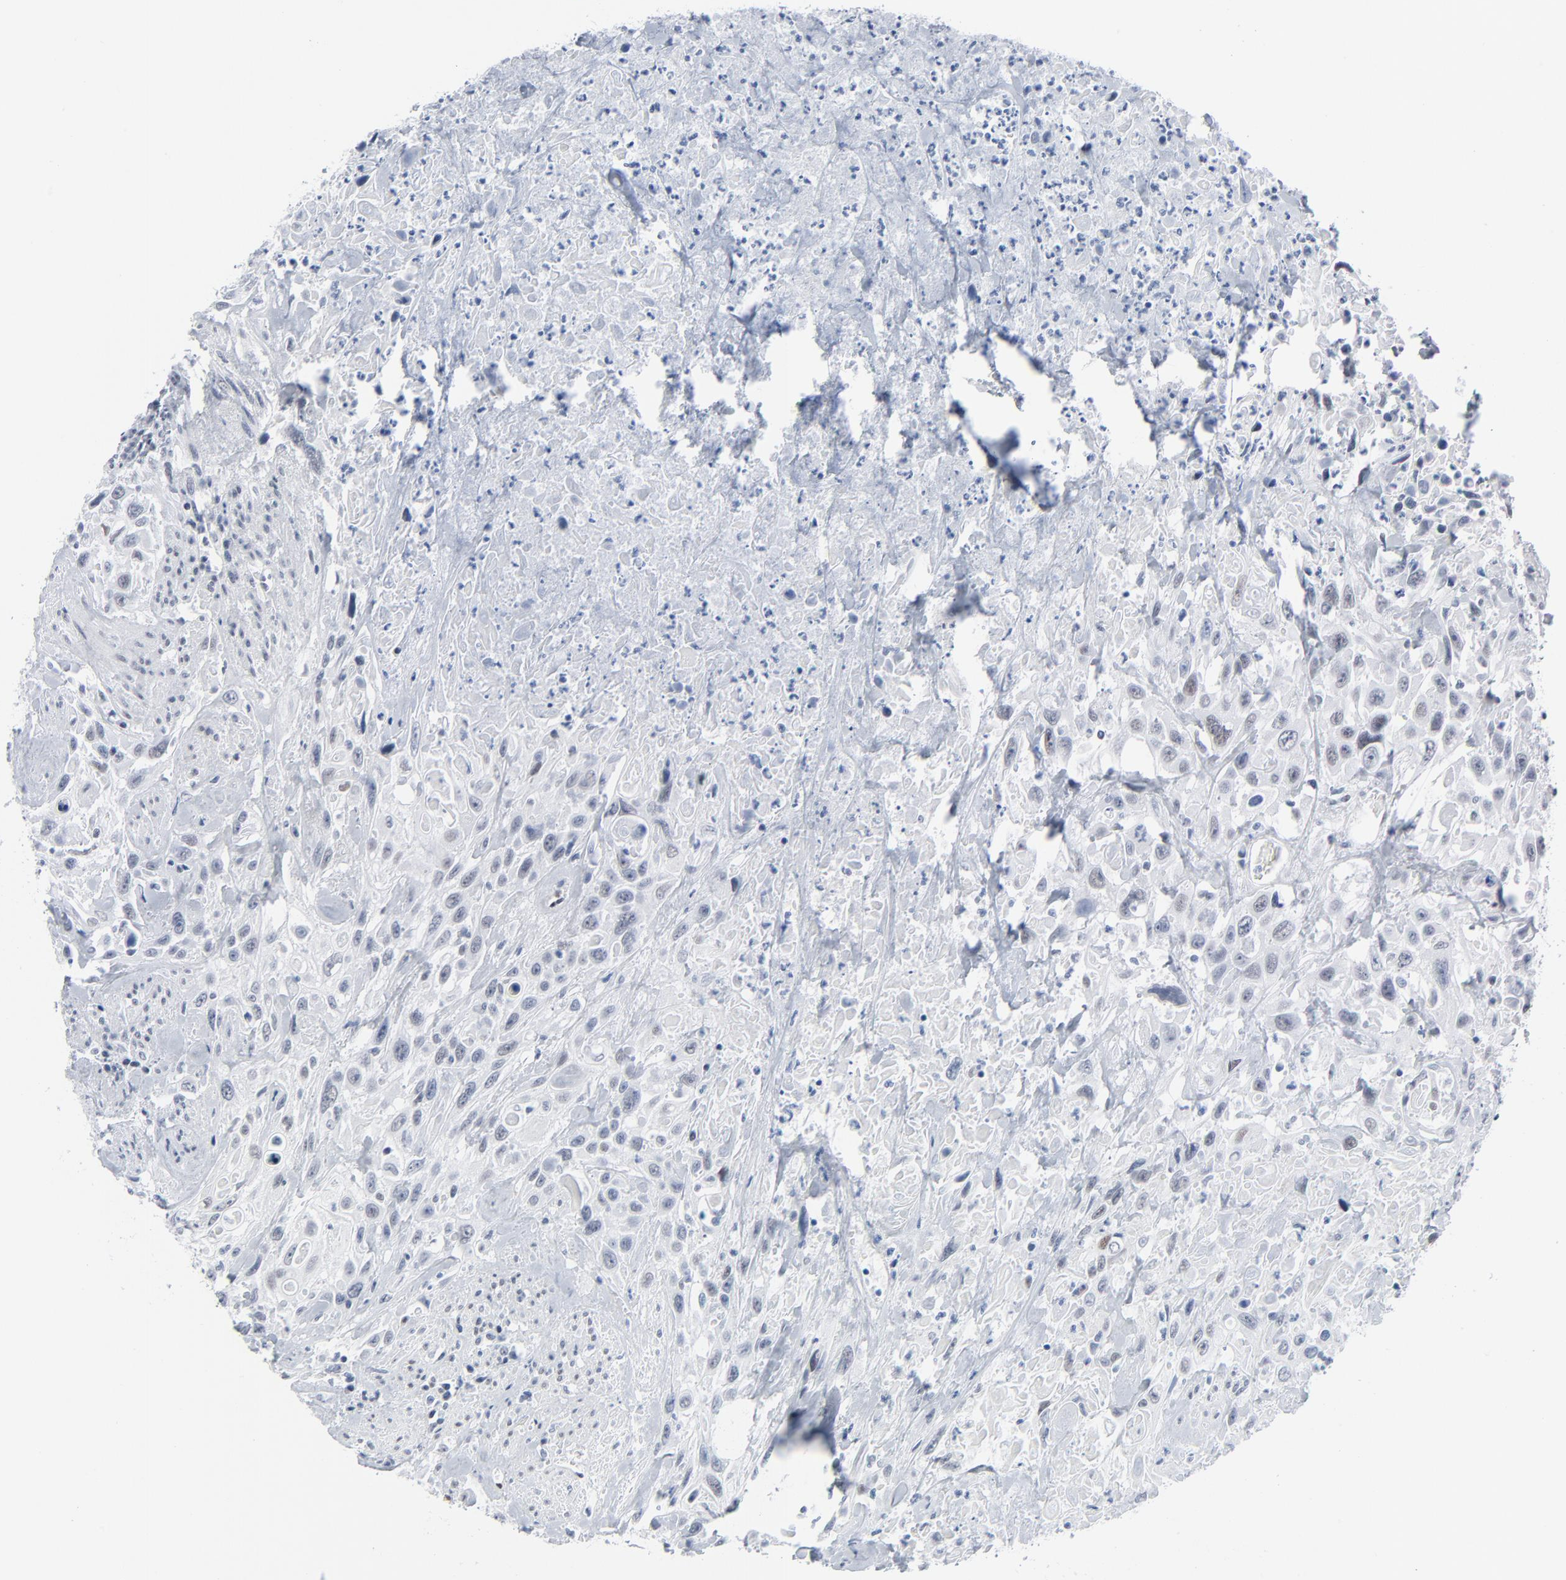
{"staining": {"intensity": "weak", "quantity": "<25%", "location": "nuclear"}, "tissue": "urothelial cancer", "cell_type": "Tumor cells", "image_type": "cancer", "snomed": [{"axis": "morphology", "description": "Urothelial carcinoma, High grade"}, {"axis": "topography", "description": "Urinary bladder"}], "caption": "Tumor cells are negative for protein expression in human high-grade urothelial carcinoma. (Immunohistochemistry, brightfield microscopy, high magnification).", "gene": "SIRT1", "patient": {"sex": "female", "age": 84}}